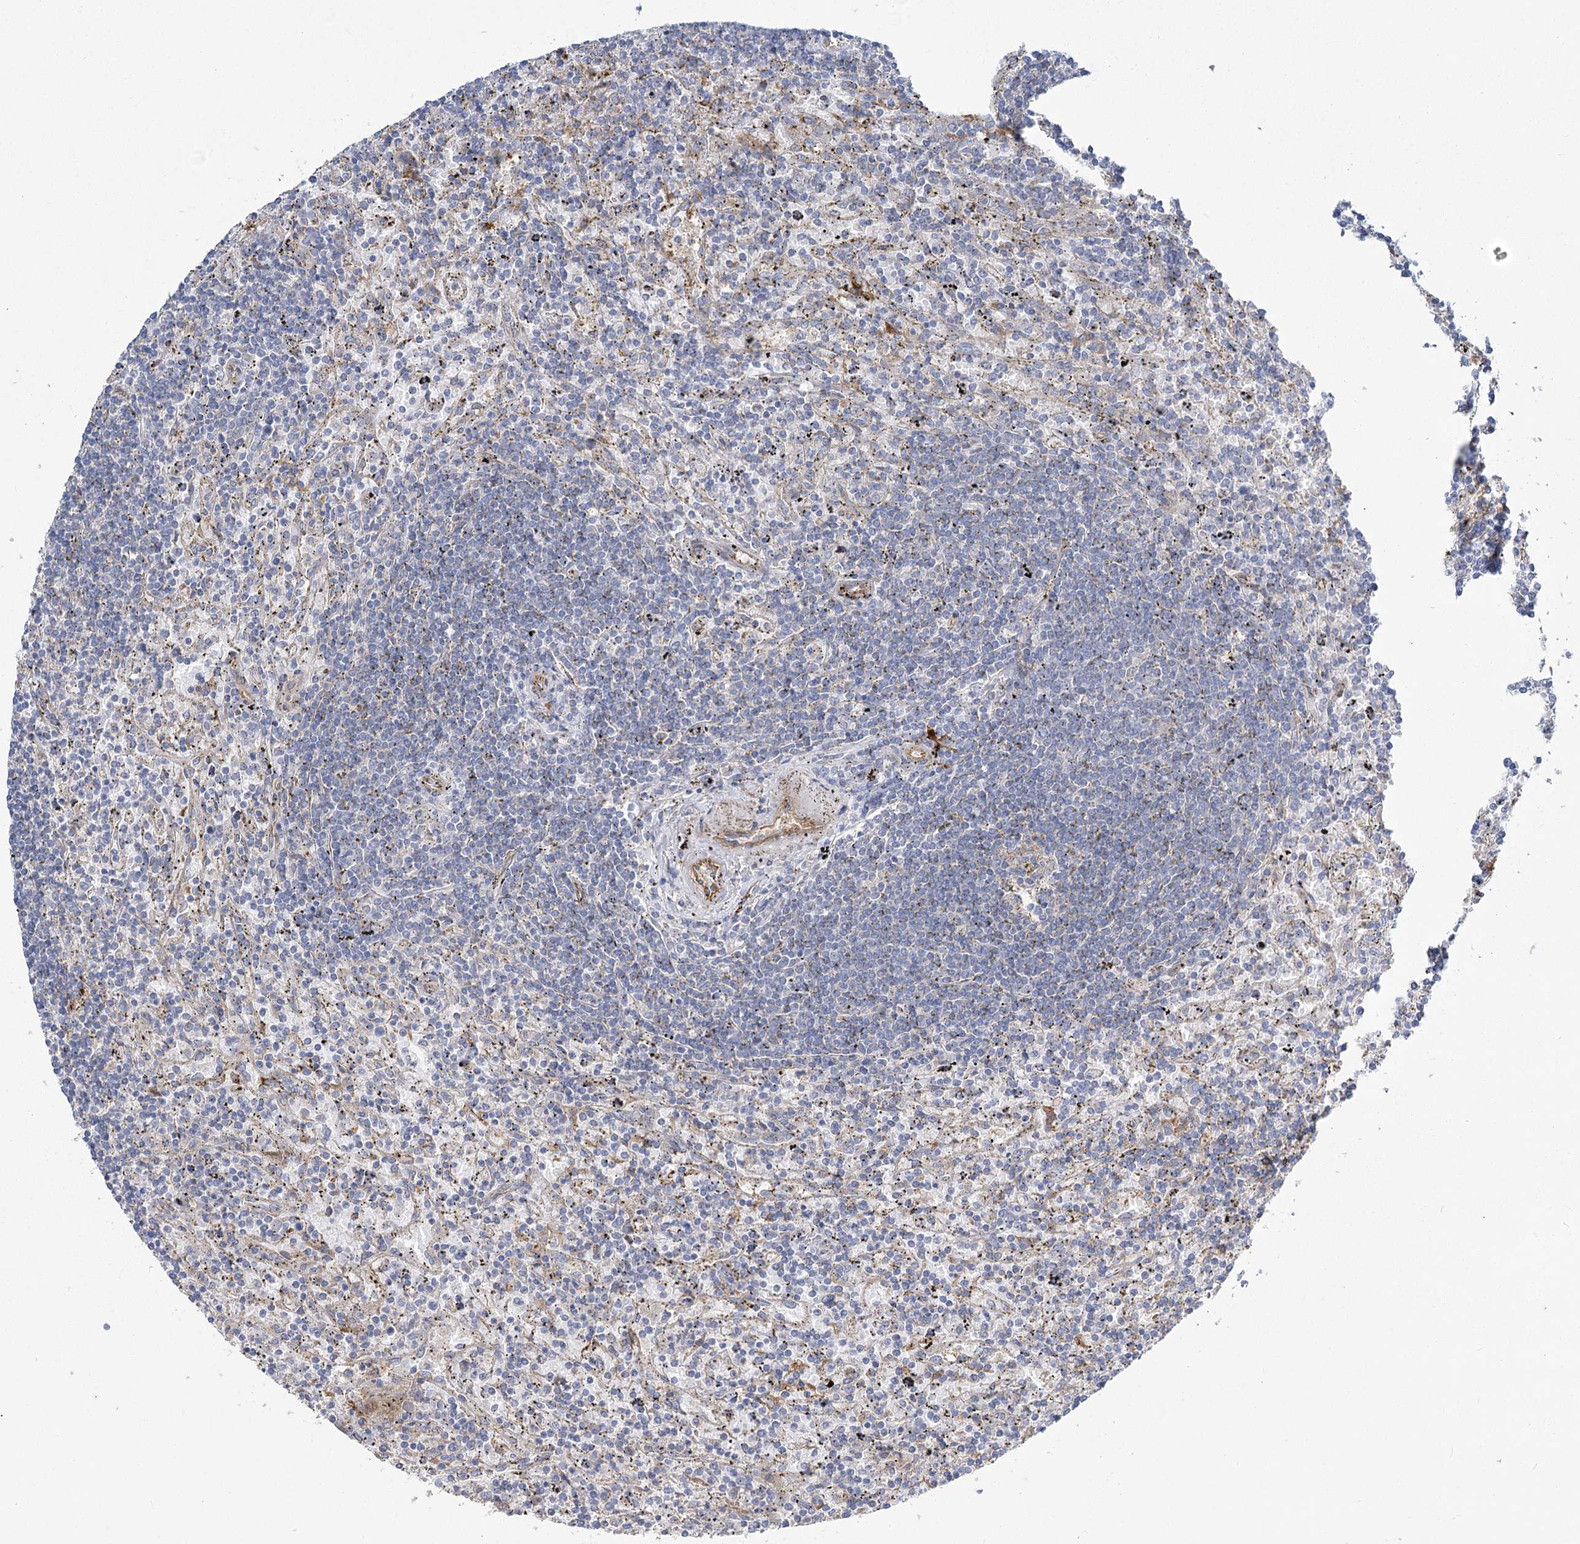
{"staining": {"intensity": "negative", "quantity": "none", "location": "none"}, "tissue": "lymphoma", "cell_type": "Tumor cells", "image_type": "cancer", "snomed": [{"axis": "morphology", "description": "Malignant lymphoma, non-Hodgkin's type, Low grade"}, {"axis": "topography", "description": "Spleen"}], "caption": "Tumor cells are negative for protein expression in human malignant lymphoma, non-Hodgkin's type (low-grade).", "gene": "RMDN2", "patient": {"sex": "male", "age": 76}}